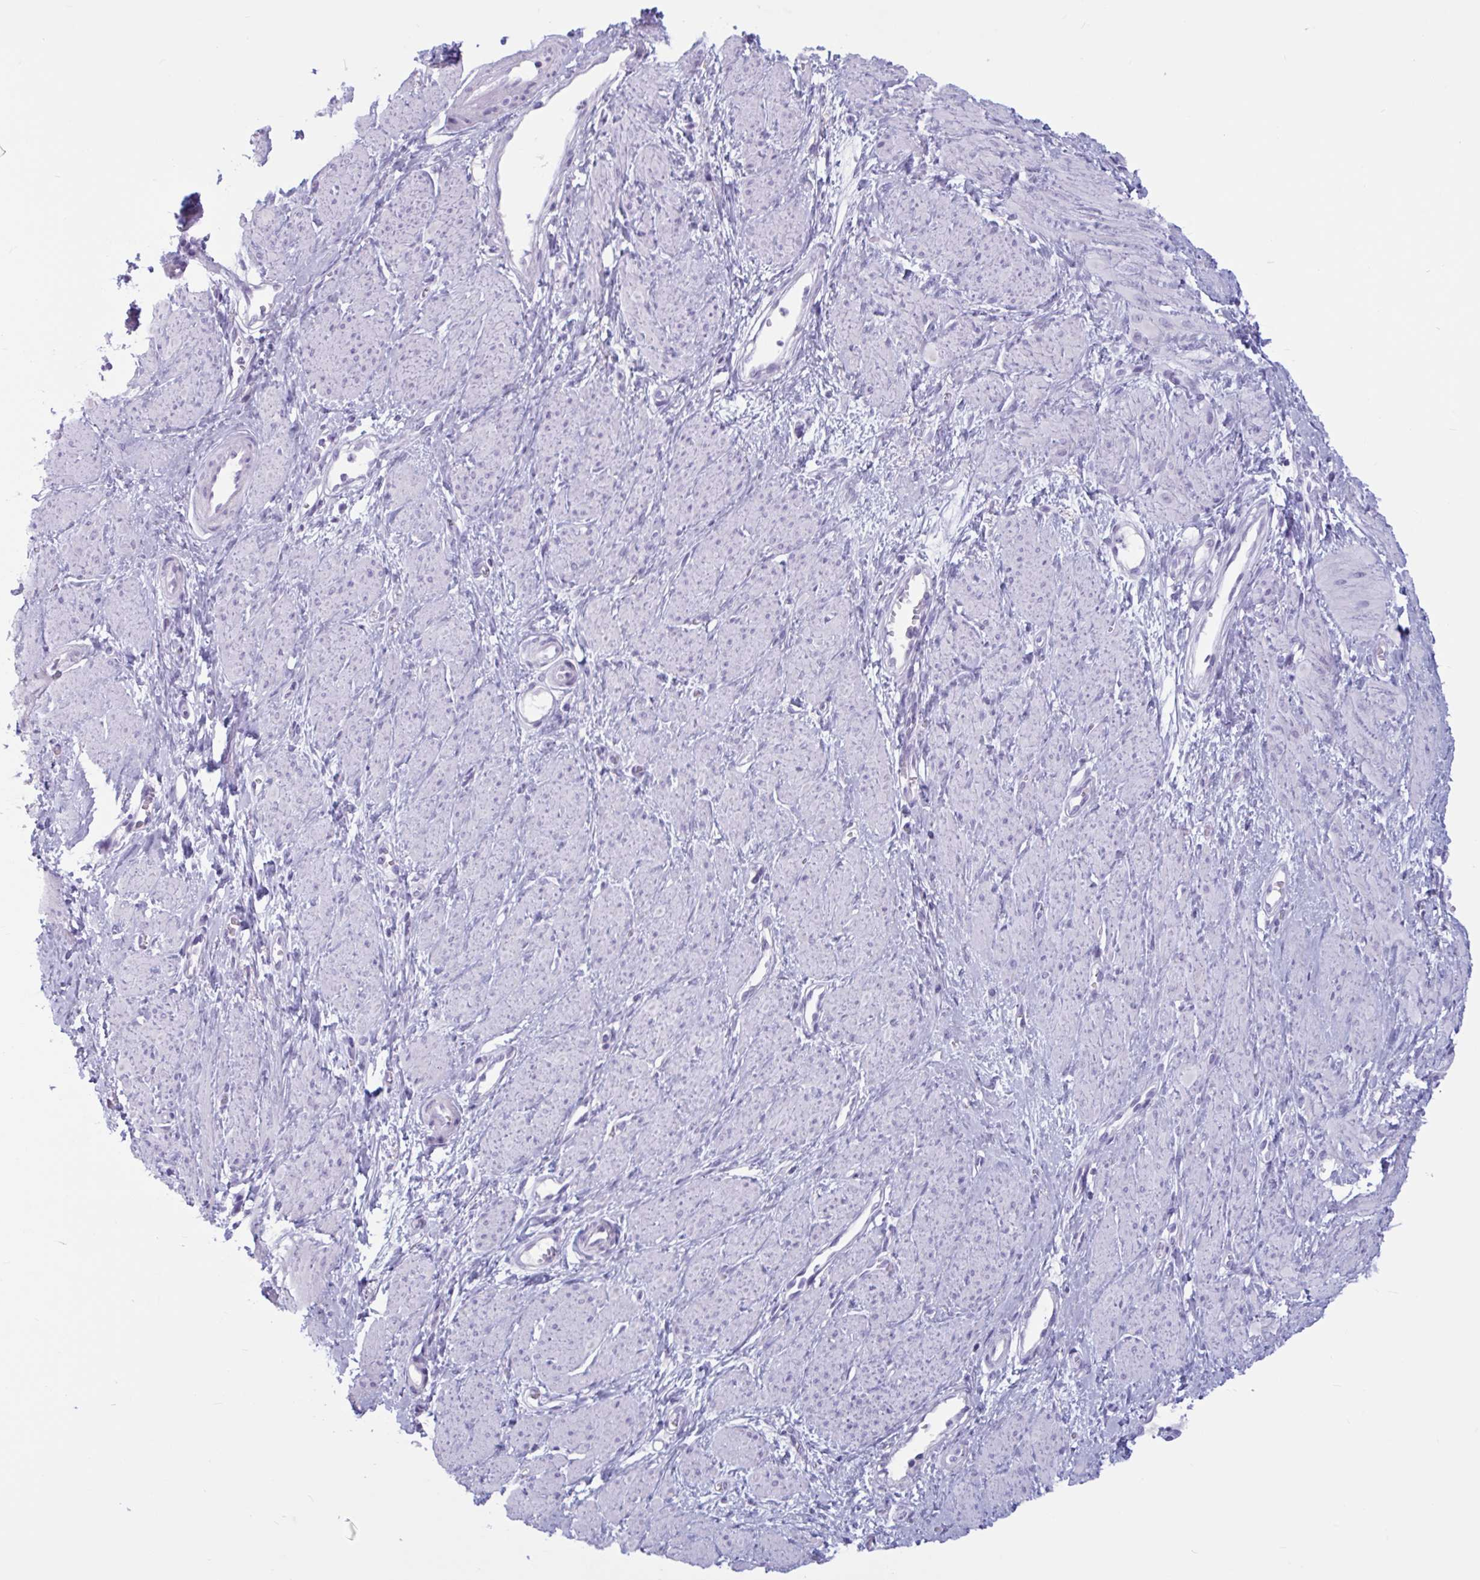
{"staining": {"intensity": "negative", "quantity": "none", "location": "none"}, "tissue": "smooth muscle", "cell_type": "Smooth muscle cells", "image_type": "normal", "snomed": [{"axis": "morphology", "description": "Normal tissue, NOS"}, {"axis": "topography", "description": "Smooth muscle"}, {"axis": "topography", "description": "Uterus"}], "caption": "This micrograph is of unremarkable smooth muscle stained with immunohistochemistry (IHC) to label a protein in brown with the nuclei are counter-stained blue. There is no expression in smooth muscle cells. The staining is performed using DAB (3,3'-diaminobenzidine) brown chromogen with nuclei counter-stained in using hematoxylin.", "gene": "BBS10", "patient": {"sex": "female", "age": 39}}